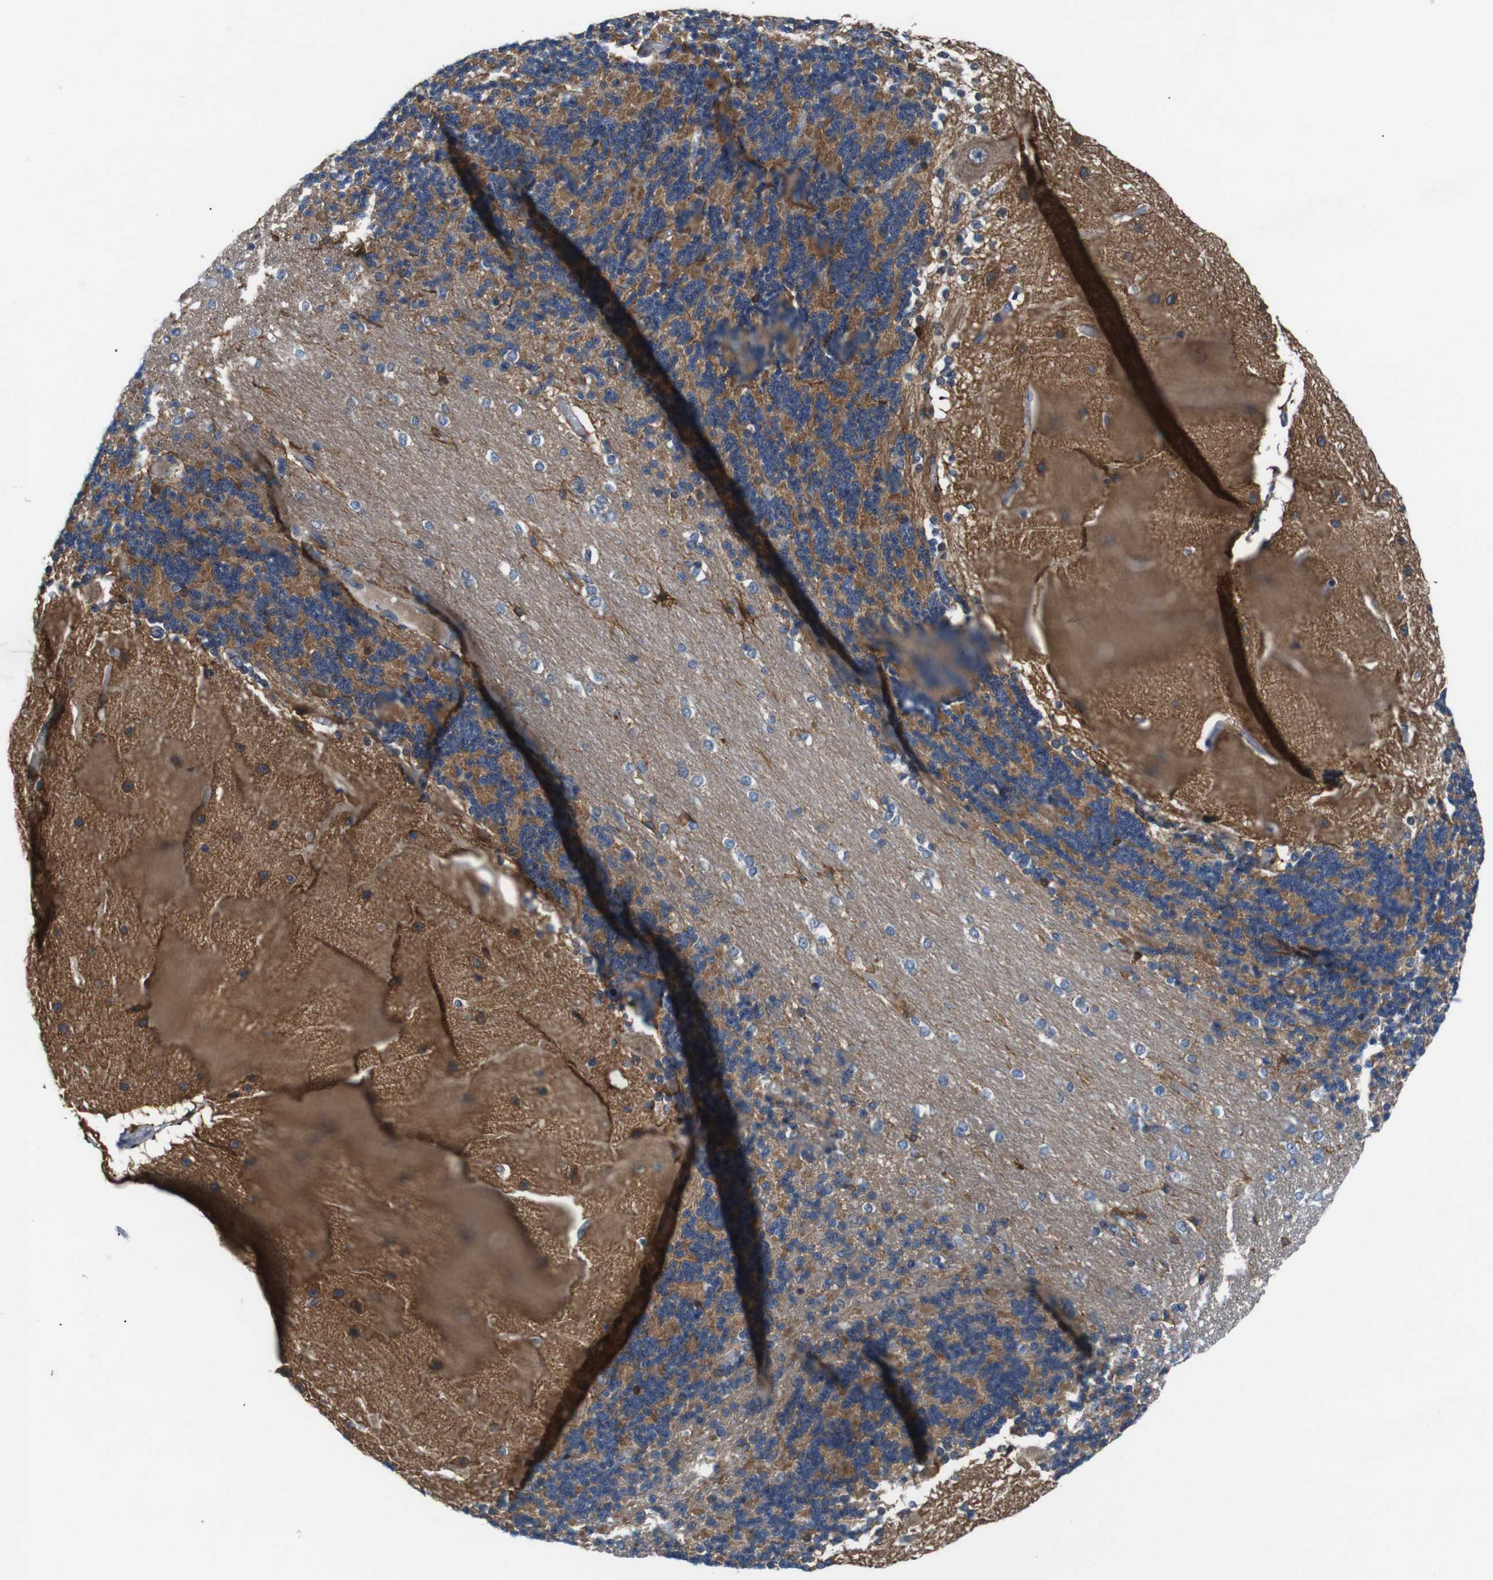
{"staining": {"intensity": "negative", "quantity": "none", "location": "none"}, "tissue": "cerebellum", "cell_type": "Cells in granular layer", "image_type": "normal", "snomed": [{"axis": "morphology", "description": "Normal tissue, NOS"}, {"axis": "topography", "description": "Cerebellum"}], "caption": "Cerebellum was stained to show a protein in brown. There is no significant positivity in cells in granular layer. The staining was performed using DAB to visualize the protein expression in brown, while the nuclei were stained in blue with hematoxylin (Magnification: 20x).", "gene": "JAK1", "patient": {"sex": "female", "age": 54}}